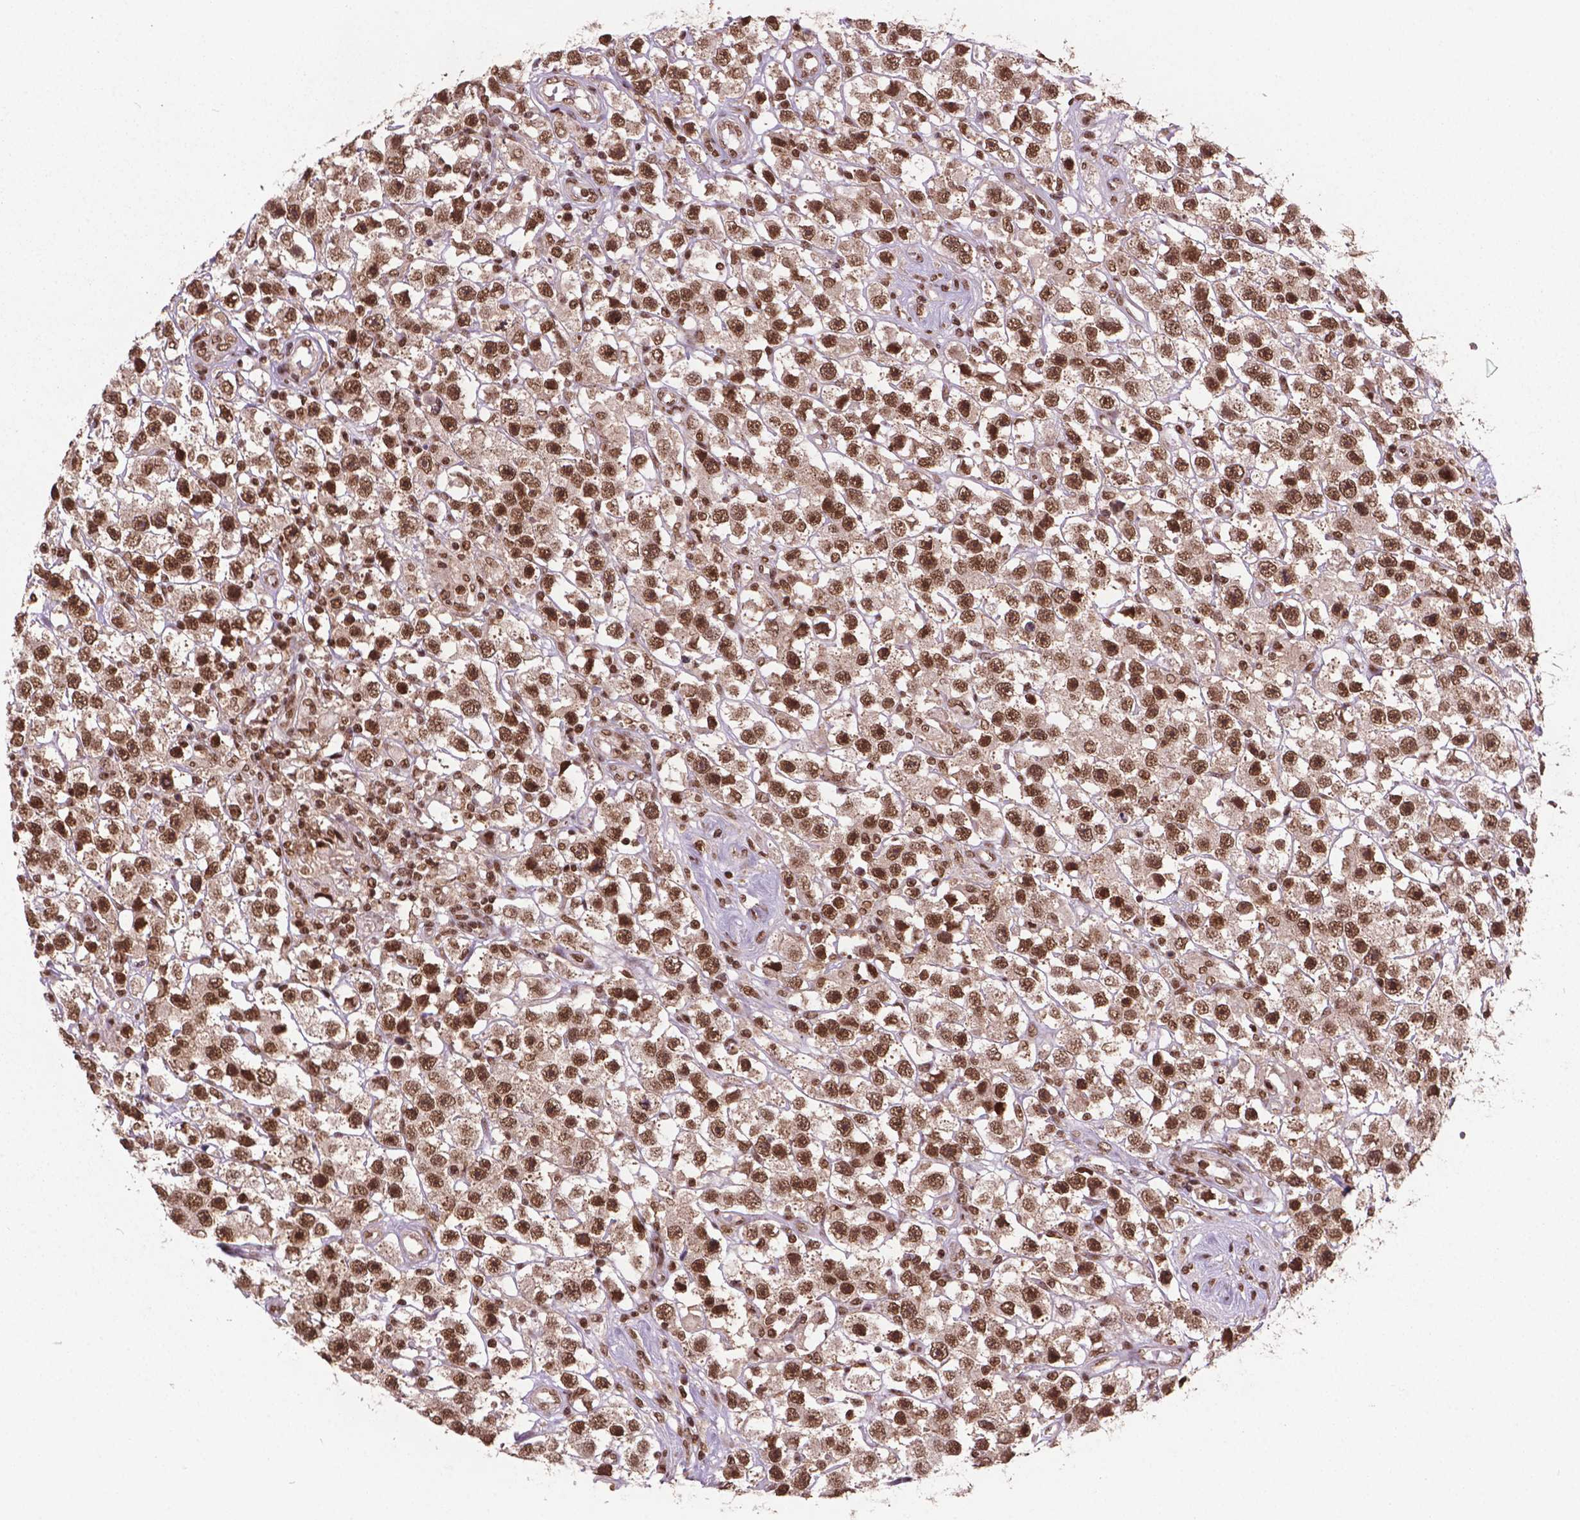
{"staining": {"intensity": "strong", "quantity": ">75%", "location": "nuclear"}, "tissue": "testis cancer", "cell_type": "Tumor cells", "image_type": "cancer", "snomed": [{"axis": "morphology", "description": "Seminoma, NOS"}, {"axis": "topography", "description": "Testis"}], "caption": "Seminoma (testis) tissue reveals strong nuclear positivity in approximately >75% of tumor cells", "gene": "SIRT6", "patient": {"sex": "male", "age": 45}}